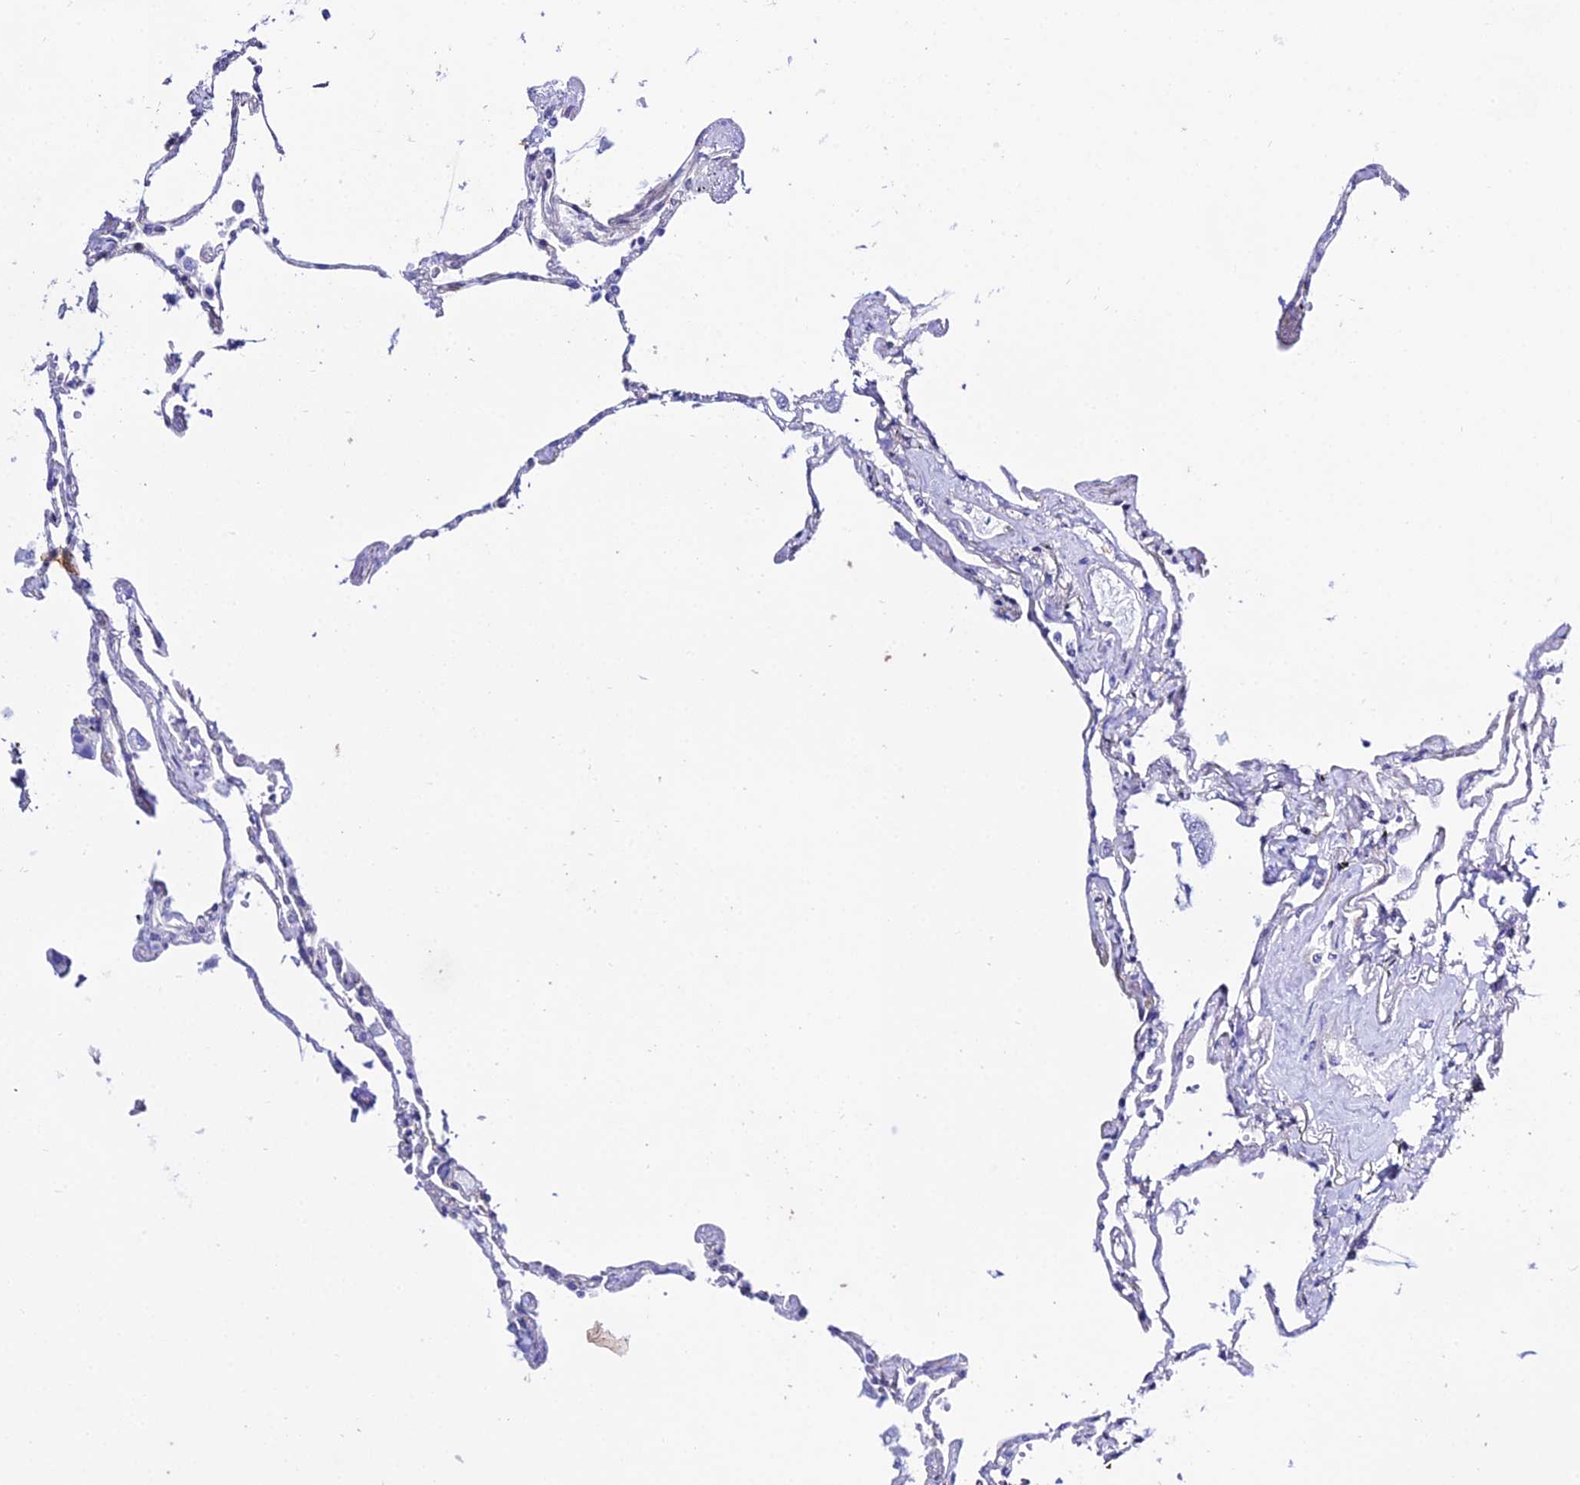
{"staining": {"intensity": "negative", "quantity": "none", "location": "none"}, "tissue": "lung", "cell_type": "Alveolar cells", "image_type": "normal", "snomed": [{"axis": "morphology", "description": "Normal tissue, NOS"}, {"axis": "topography", "description": "Lung"}], "caption": "Alveolar cells show no significant protein staining in benign lung. (DAB (3,3'-diaminobenzidine) IHC with hematoxylin counter stain).", "gene": "S100A16", "patient": {"sex": "female", "age": 67}}